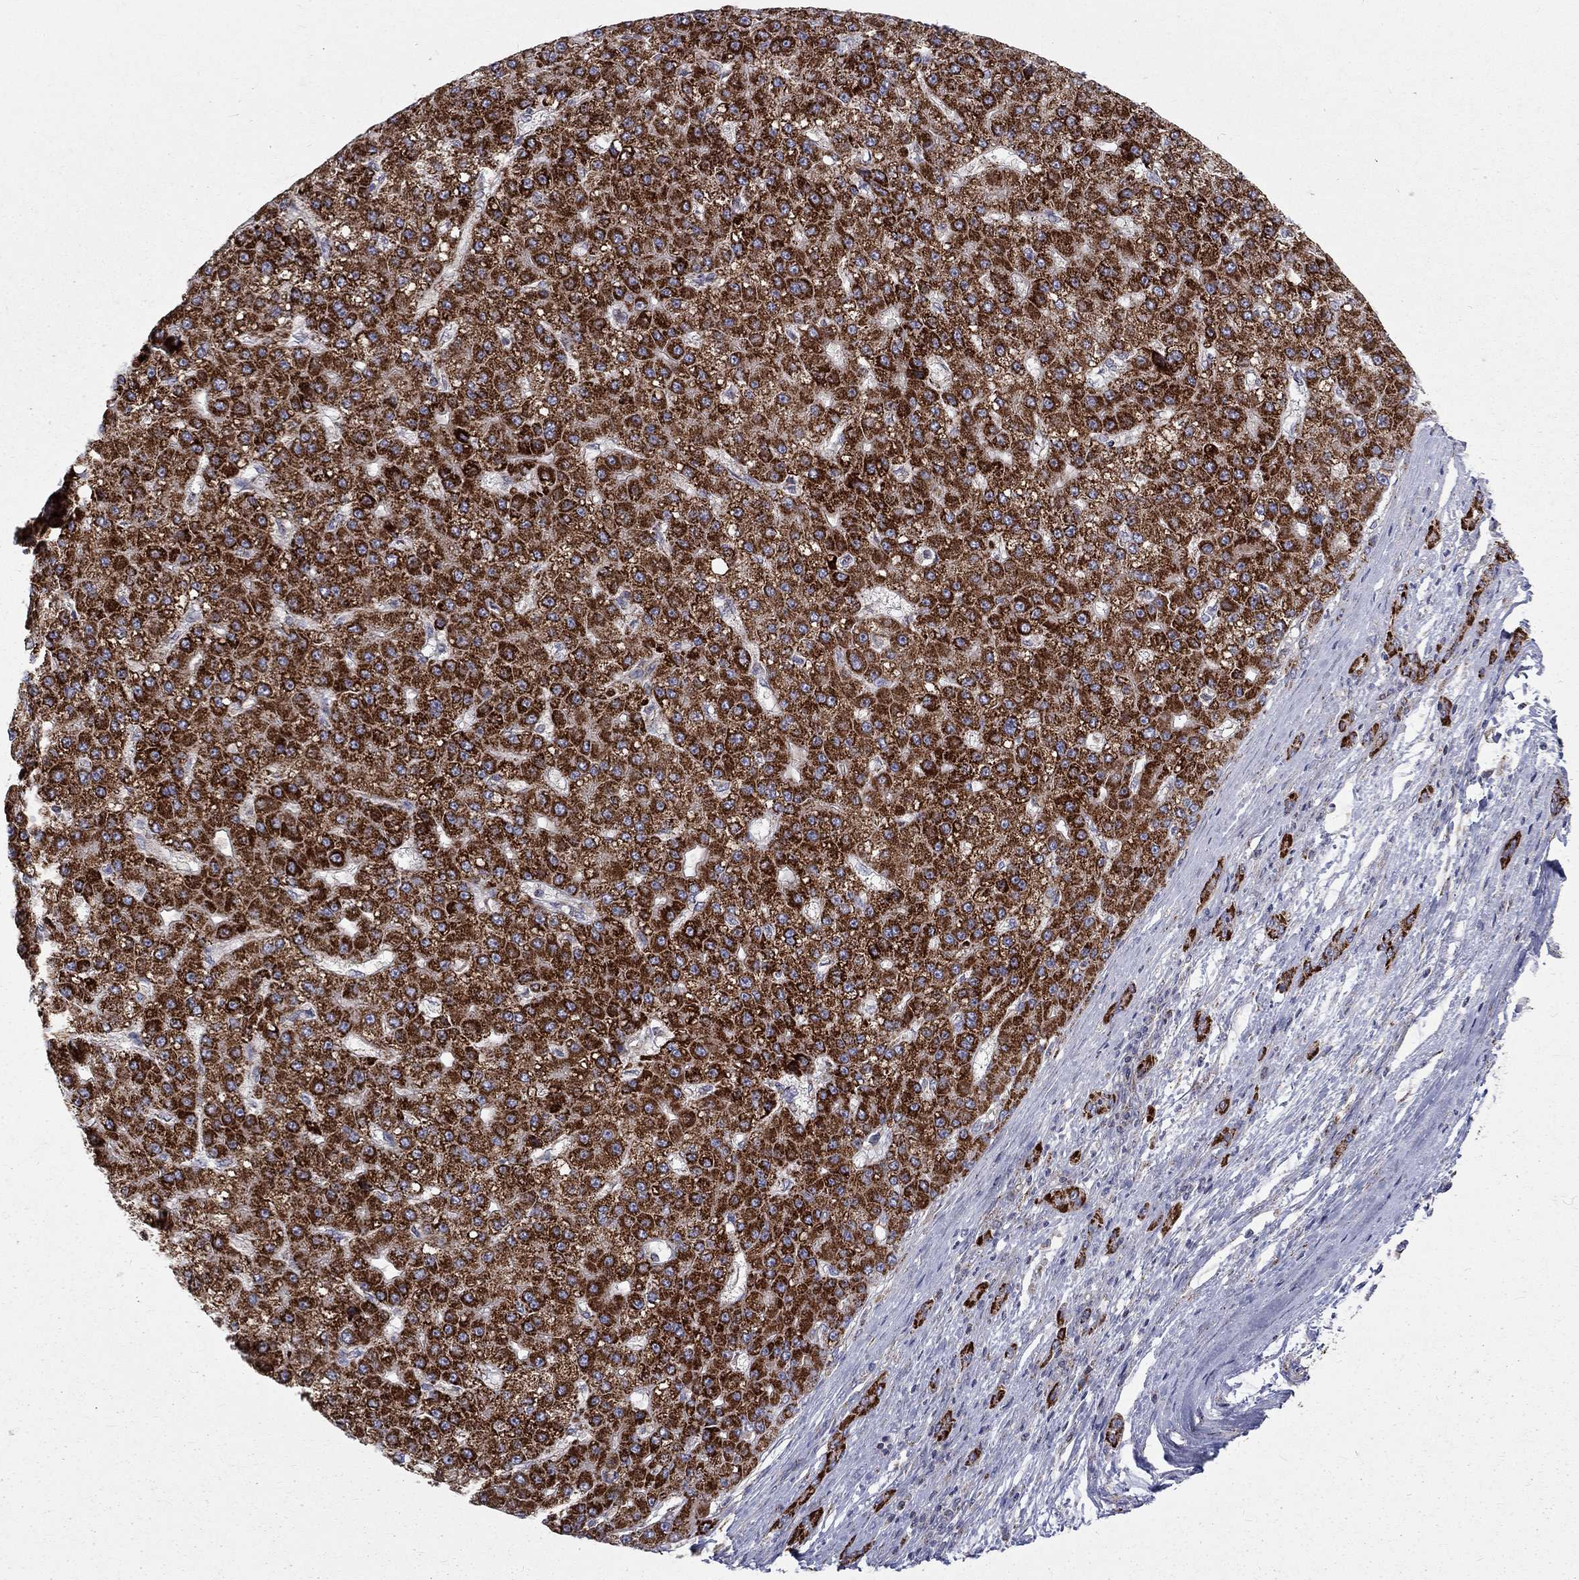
{"staining": {"intensity": "strong", "quantity": ">75%", "location": "cytoplasmic/membranous"}, "tissue": "liver cancer", "cell_type": "Tumor cells", "image_type": "cancer", "snomed": [{"axis": "morphology", "description": "Carcinoma, Hepatocellular, NOS"}, {"axis": "topography", "description": "Liver"}], "caption": "Immunohistochemical staining of human hepatocellular carcinoma (liver) reveals strong cytoplasmic/membranous protein positivity in approximately >75% of tumor cells.", "gene": "ALDH1B1", "patient": {"sex": "male", "age": 67}}